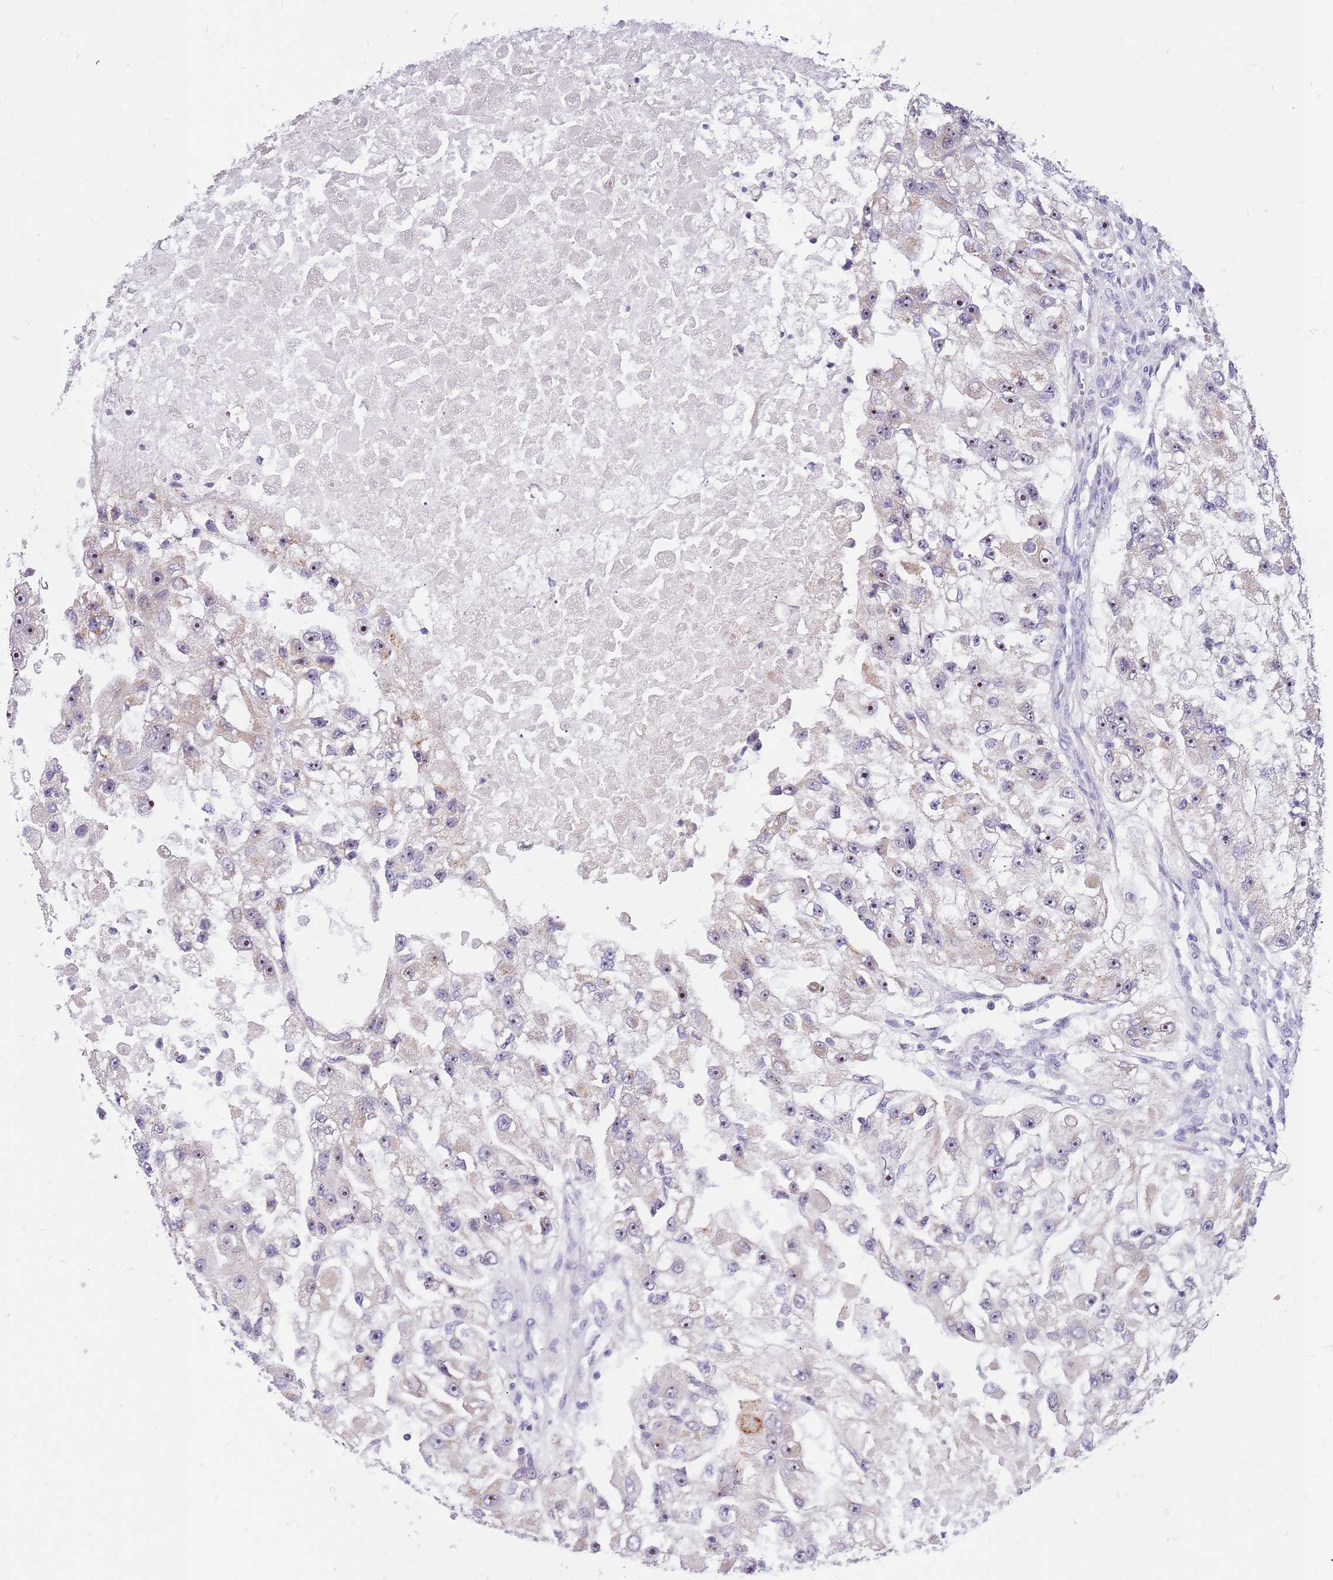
{"staining": {"intensity": "moderate", "quantity": "25%-75%", "location": "nuclear"}, "tissue": "renal cancer", "cell_type": "Tumor cells", "image_type": "cancer", "snomed": [{"axis": "morphology", "description": "Adenocarcinoma, NOS"}, {"axis": "topography", "description": "Kidney"}], "caption": "The image displays immunohistochemical staining of renal adenocarcinoma. There is moderate nuclear staining is seen in approximately 25%-75% of tumor cells.", "gene": "DNAJA3", "patient": {"sex": "male", "age": 63}}